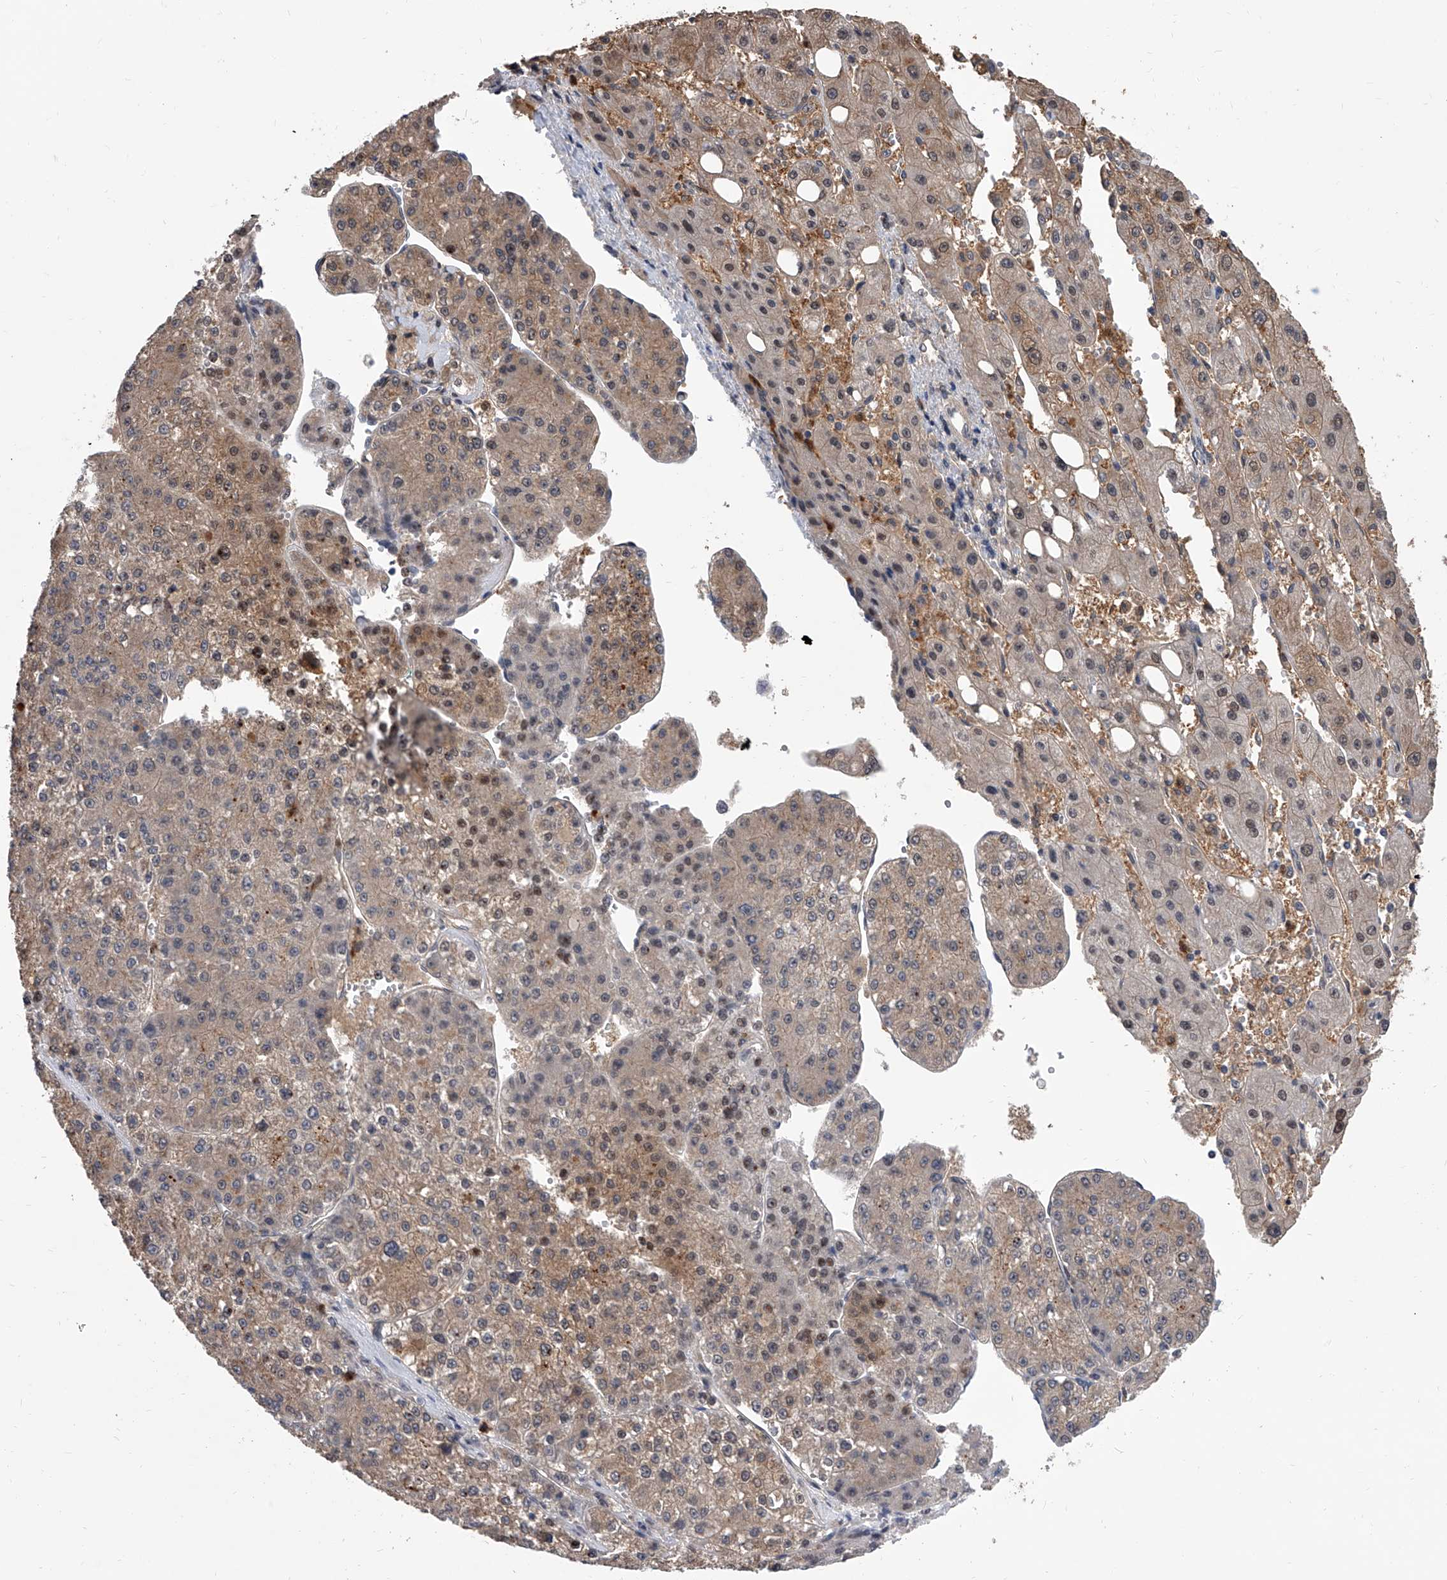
{"staining": {"intensity": "moderate", "quantity": "25%-75%", "location": "cytoplasmic/membranous,nuclear"}, "tissue": "liver cancer", "cell_type": "Tumor cells", "image_type": "cancer", "snomed": [{"axis": "morphology", "description": "Carcinoma, Hepatocellular, NOS"}, {"axis": "topography", "description": "Liver"}], "caption": "Tumor cells demonstrate medium levels of moderate cytoplasmic/membranous and nuclear staining in about 25%-75% of cells in human liver hepatocellular carcinoma.", "gene": "BHLHE23", "patient": {"sex": "female", "age": 73}}